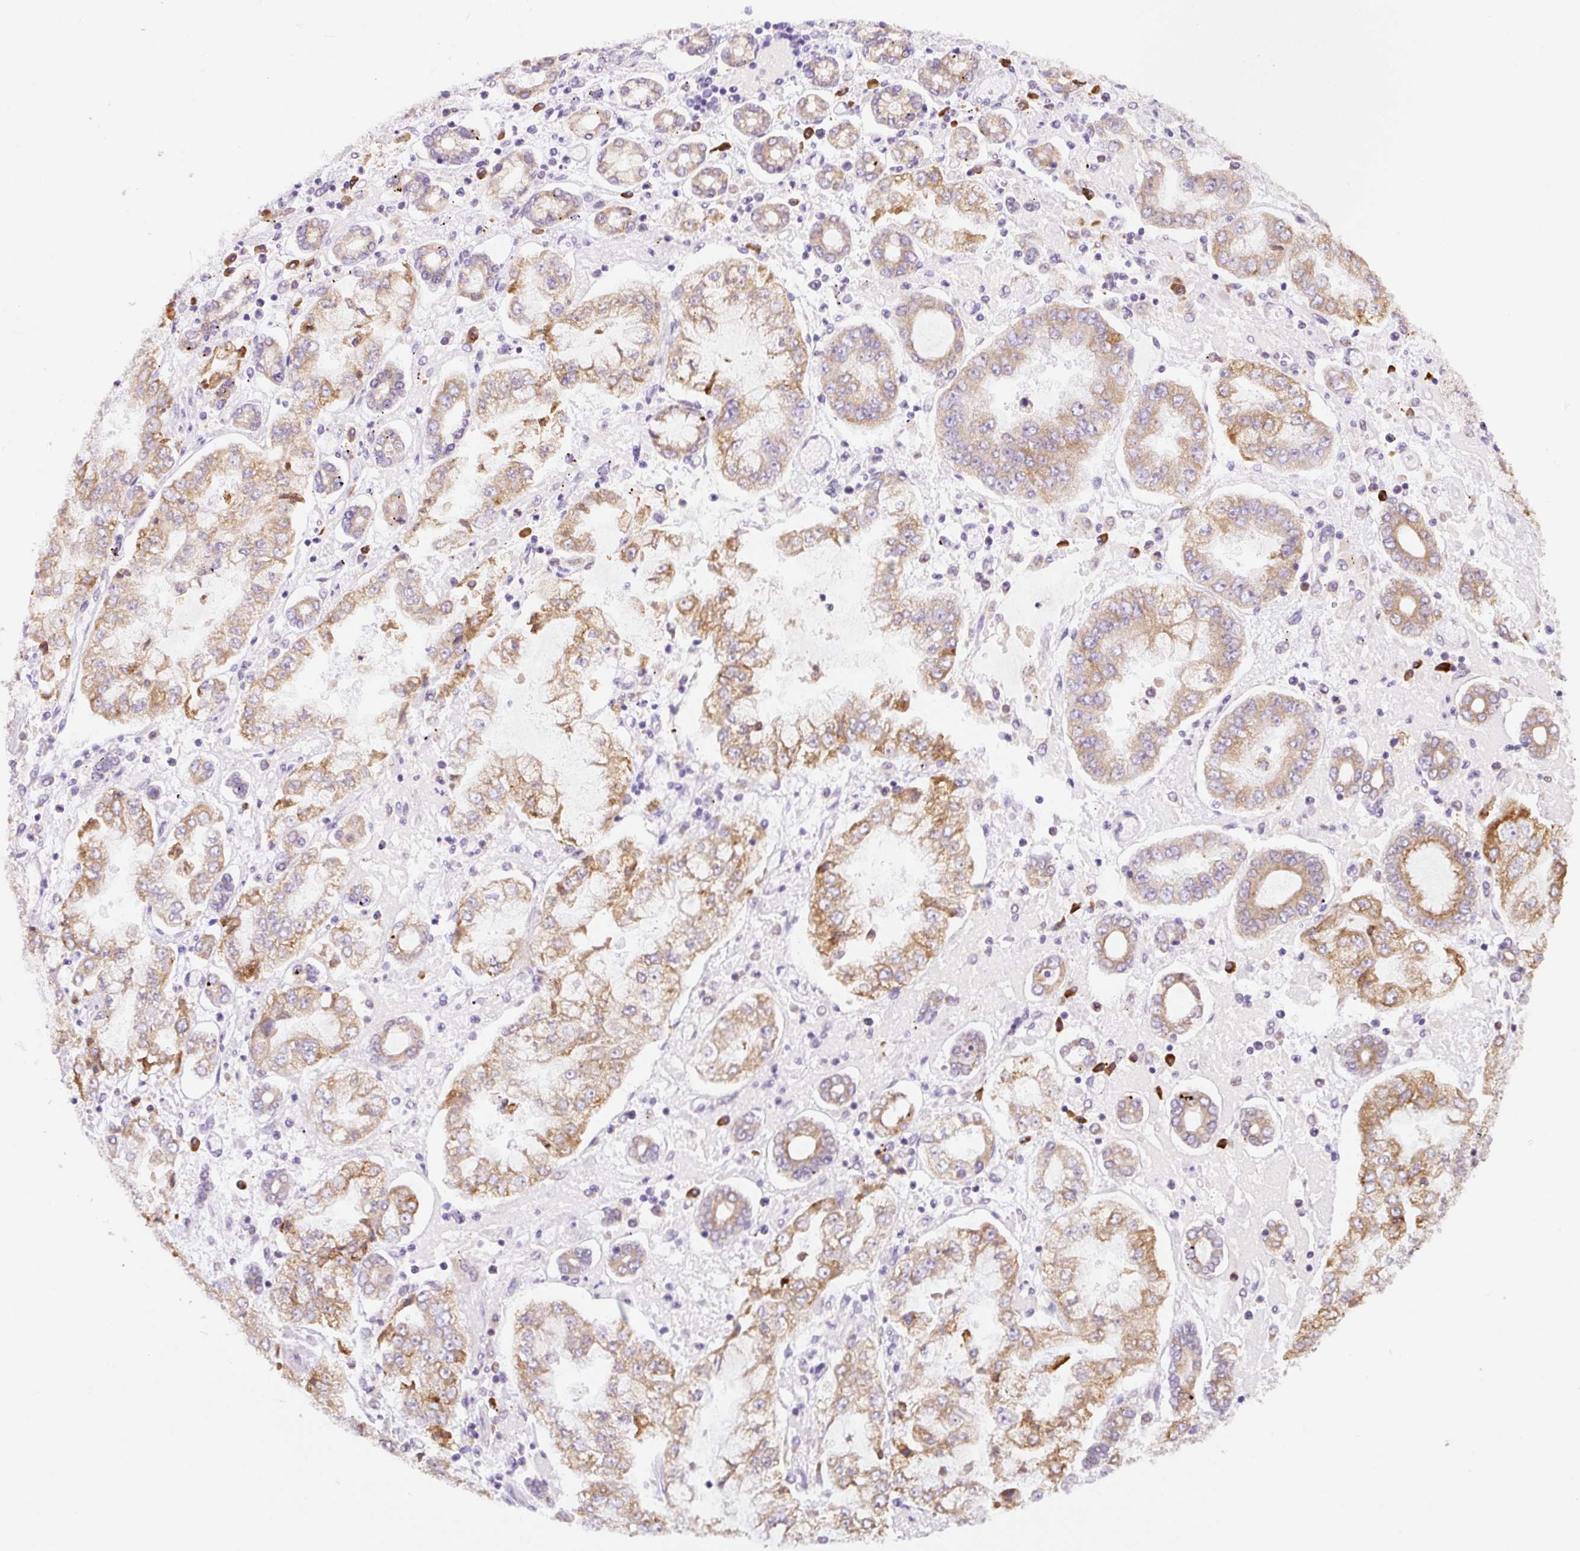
{"staining": {"intensity": "moderate", "quantity": ">75%", "location": "cytoplasmic/membranous"}, "tissue": "stomach cancer", "cell_type": "Tumor cells", "image_type": "cancer", "snomed": [{"axis": "morphology", "description": "Adenocarcinoma, NOS"}, {"axis": "topography", "description": "Stomach"}], "caption": "Immunohistochemical staining of human adenocarcinoma (stomach) exhibits moderate cytoplasmic/membranous protein staining in about >75% of tumor cells. (DAB IHC, brown staining for protein, blue staining for nuclei).", "gene": "DDOST", "patient": {"sex": "male", "age": 76}}